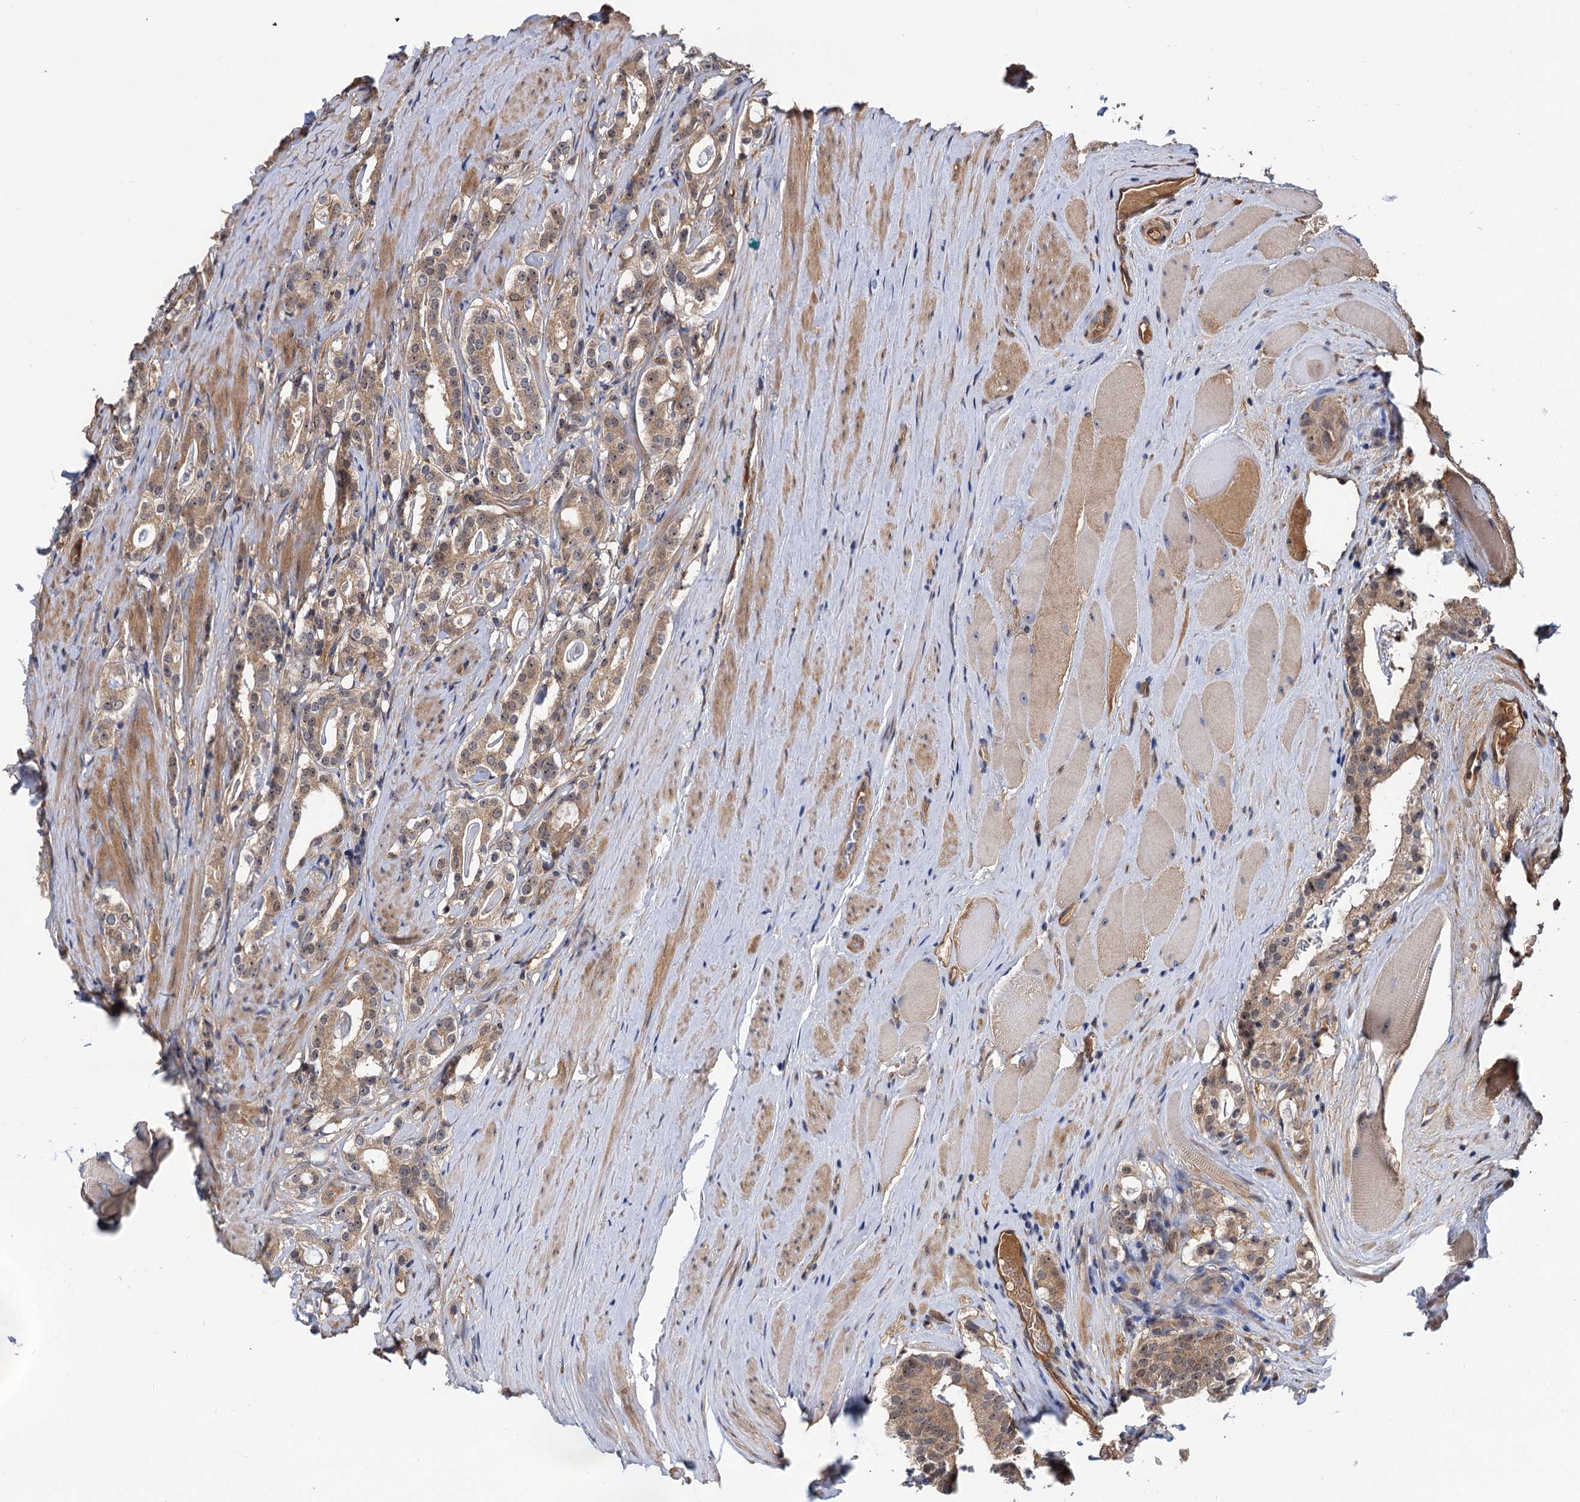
{"staining": {"intensity": "weak", "quantity": ">75%", "location": "cytoplasmic/membranous"}, "tissue": "prostate cancer", "cell_type": "Tumor cells", "image_type": "cancer", "snomed": [{"axis": "morphology", "description": "Adenocarcinoma, High grade"}, {"axis": "topography", "description": "Prostate"}], "caption": "Brown immunohistochemical staining in human prostate high-grade adenocarcinoma demonstrates weak cytoplasmic/membranous expression in approximately >75% of tumor cells.", "gene": "SNX15", "patient": {"sex": "male", "age": 63}}